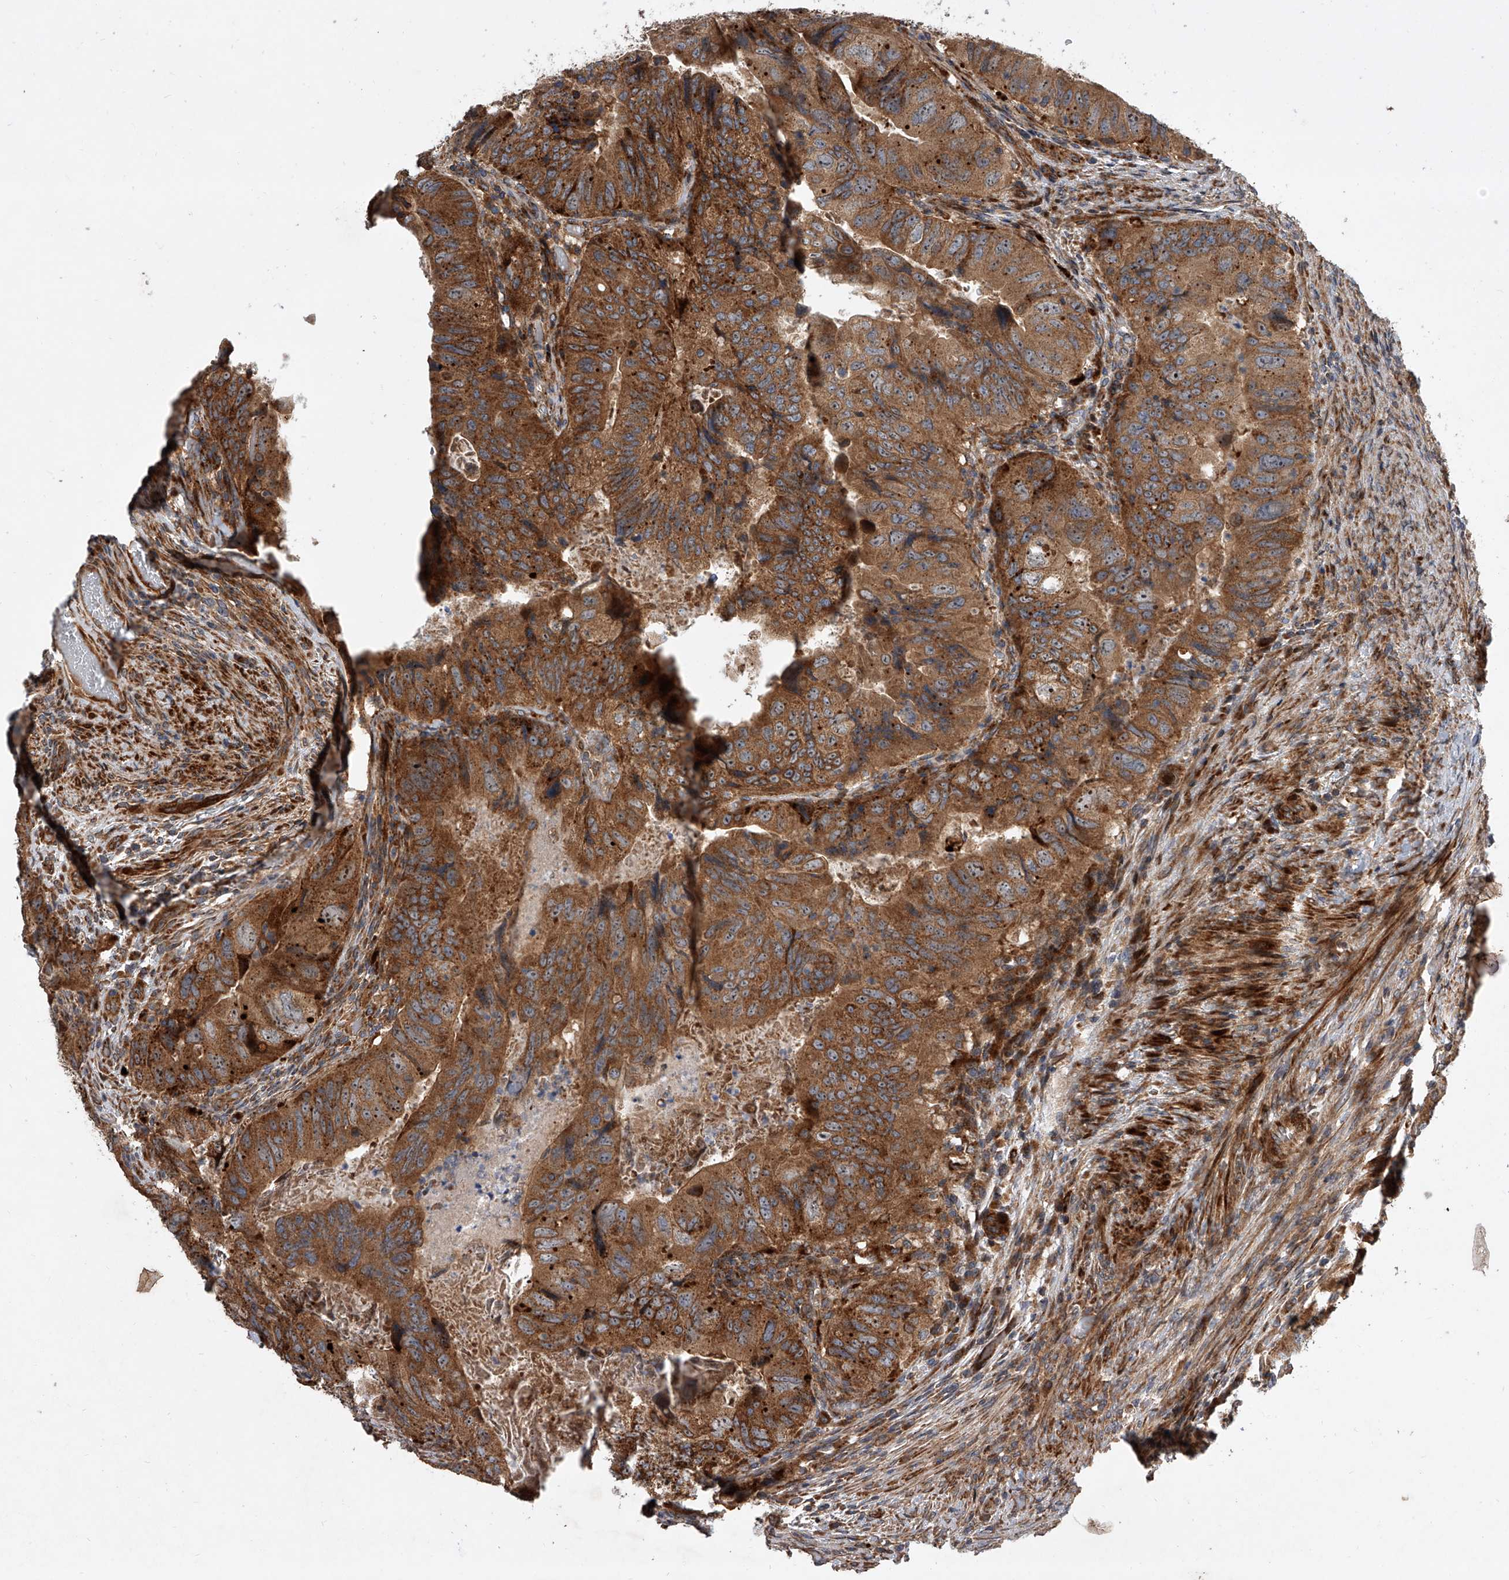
{"staining": {"intensity": "strong", "quantity": ">75%", "location": "cytoplasmic/membranous"}, "tissue": "colorectal cancer", "cell_type": "Tumor cells", "image_type": "cancer", "snomed": [{"axis": "morphology", "description": "Adenocarcinoma, NOS"}, {"axis": "topography", "description": "Rectum"}], "caption": "Brown immunohistochemical staining in colorectal adenocarcinoma demonstrates strong cytoplasmic/membranous positivity in approximately >75% of tumor cells.", "gene": "USP47", "patient": {"sex": "male", "age": 63}}